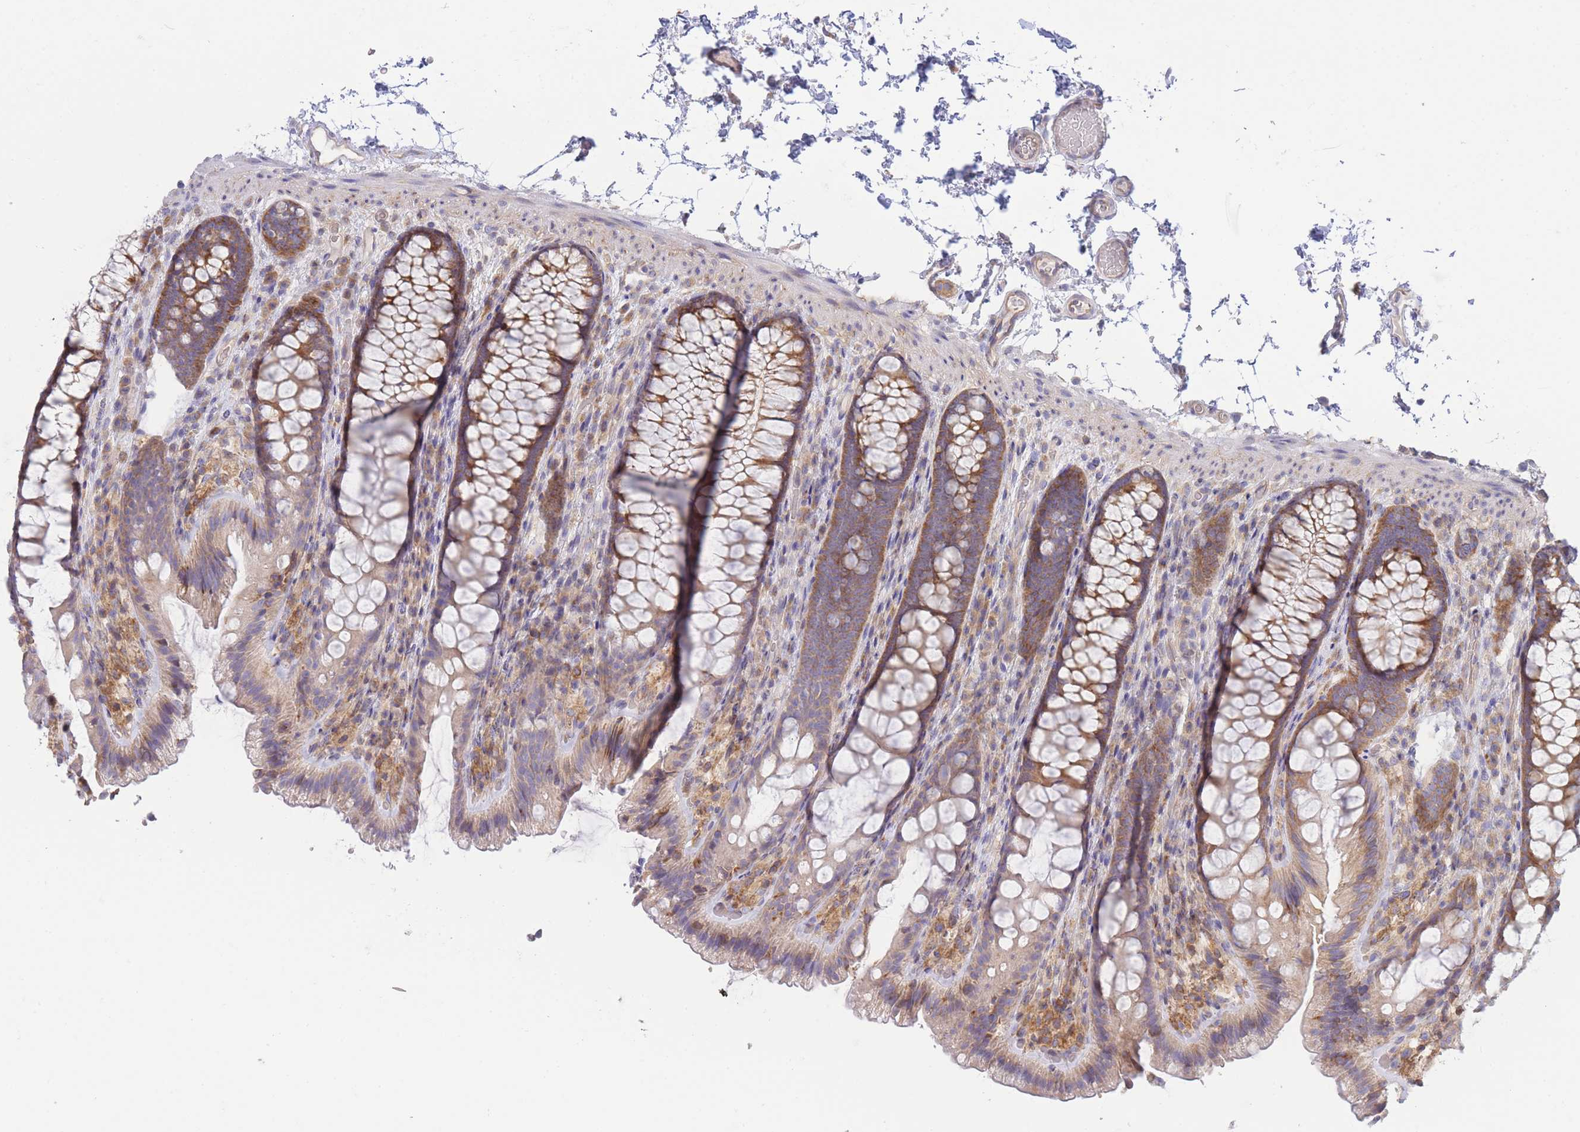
{"staining": {"intensity": "negative", "quantity": "none", "location": "none"}, "tissue": "colon", "cell_type": "Endothelial cells", "image_type": "normal", "snomed": [{"axis": "morphology", "description": "Normal tissue, NOS"}, {"axis": "topography", "description": "Colon"}], "caption": "IHC of unremarkable human colon reveals no expression in endothelial cells. (DAB (3,3'-diaminobenzidine) IHC with hematoxylin counter stain).", "gene": "SH2B2", "patient": {"sex": "male", "age": 46}}